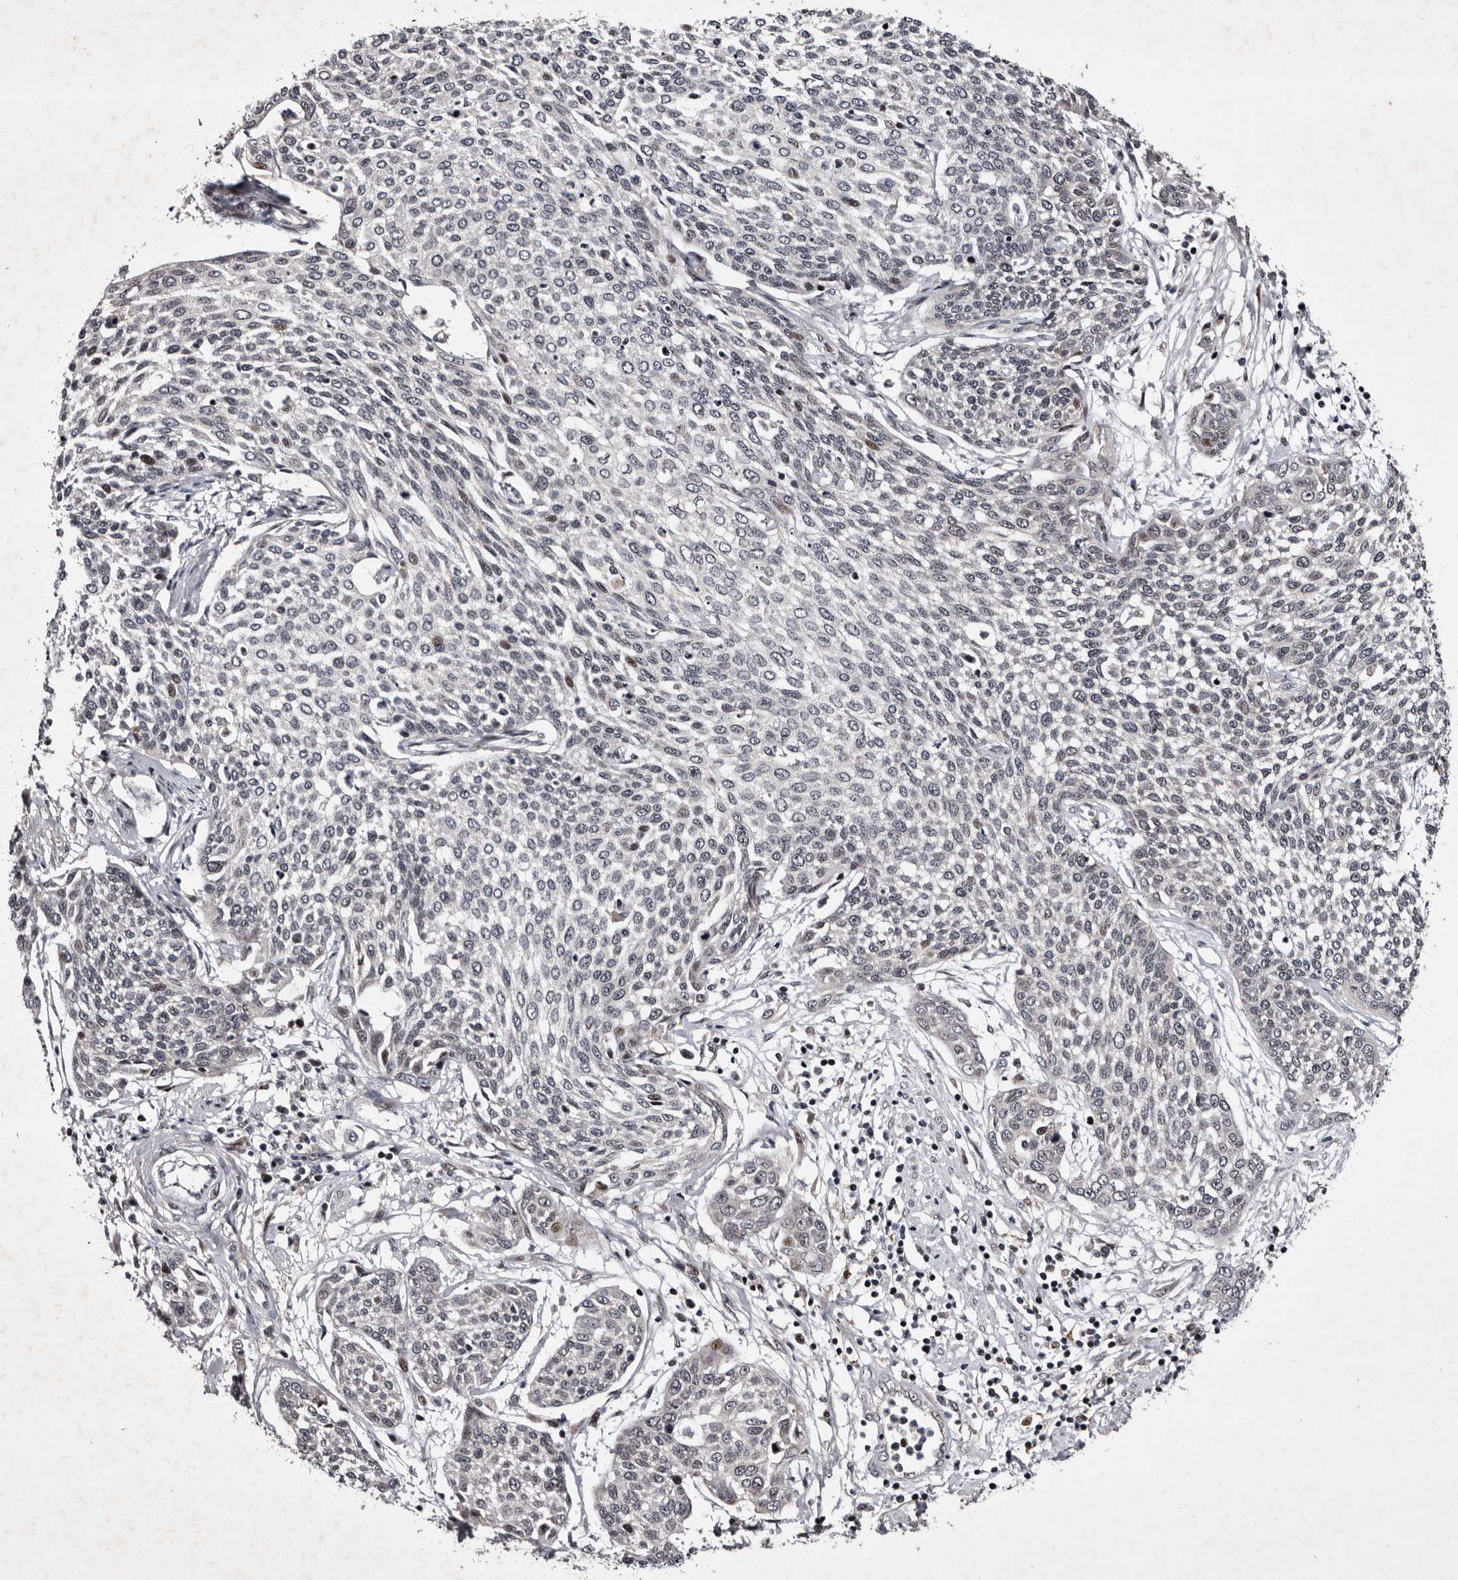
{"staining": {"intensity": "negative", "quantity": "none", "location": "none"}, "tissue": "cervical cancer", "cell_type": "Tumor cells", "image_type": "cancer", "snomed": [{"axis": "morphology", "description": "Squamous cell carcinoma, NOS"}, {"axis": "topography", "description": "Cervix"}], "caption": "A high-resolution photomicrograph shows IHC staining of cervical cancer, which reveals no significant staining in tumor cells.", "gene": "TNKS", "patient": {"sex": "female", "age": 34}}